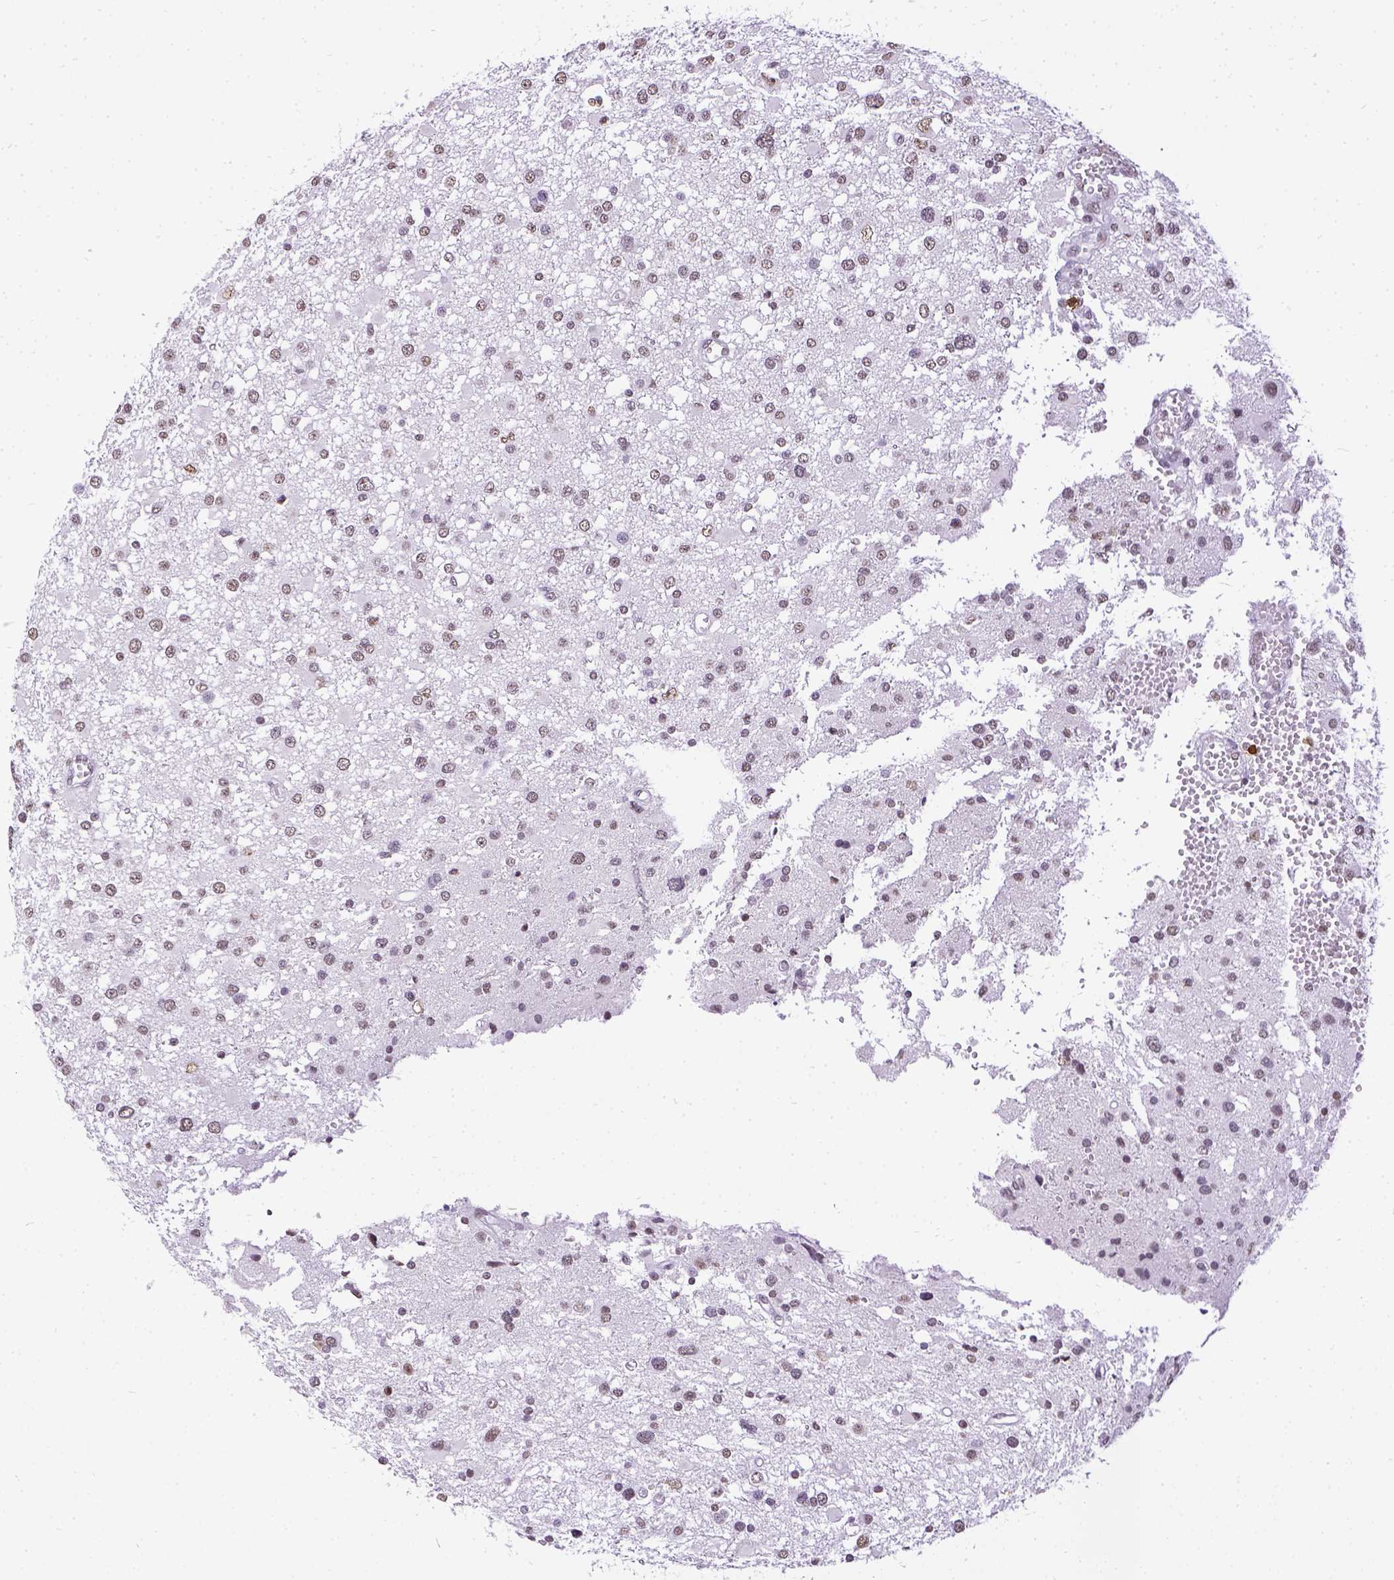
{"staining": {"intensity": "weak", "quantity": "25%-75%", "location": "nuclear"}, "tissue": "glioma", "cell_type": "Tumor cells", "image_type": "cancer", "snomed": [{"axis": "morphology", "description": "Glioma, malignant, High grade"}, {"axis": "topography", "description": "Brain"}], "caption": "Protein staining by immunohistochemistry (IHC) displays weak nuclear staining in about 25%-75% of tumor cells in glioma.", "gene": "CD3E", "patient": {"sex": "male", "age": 54}}